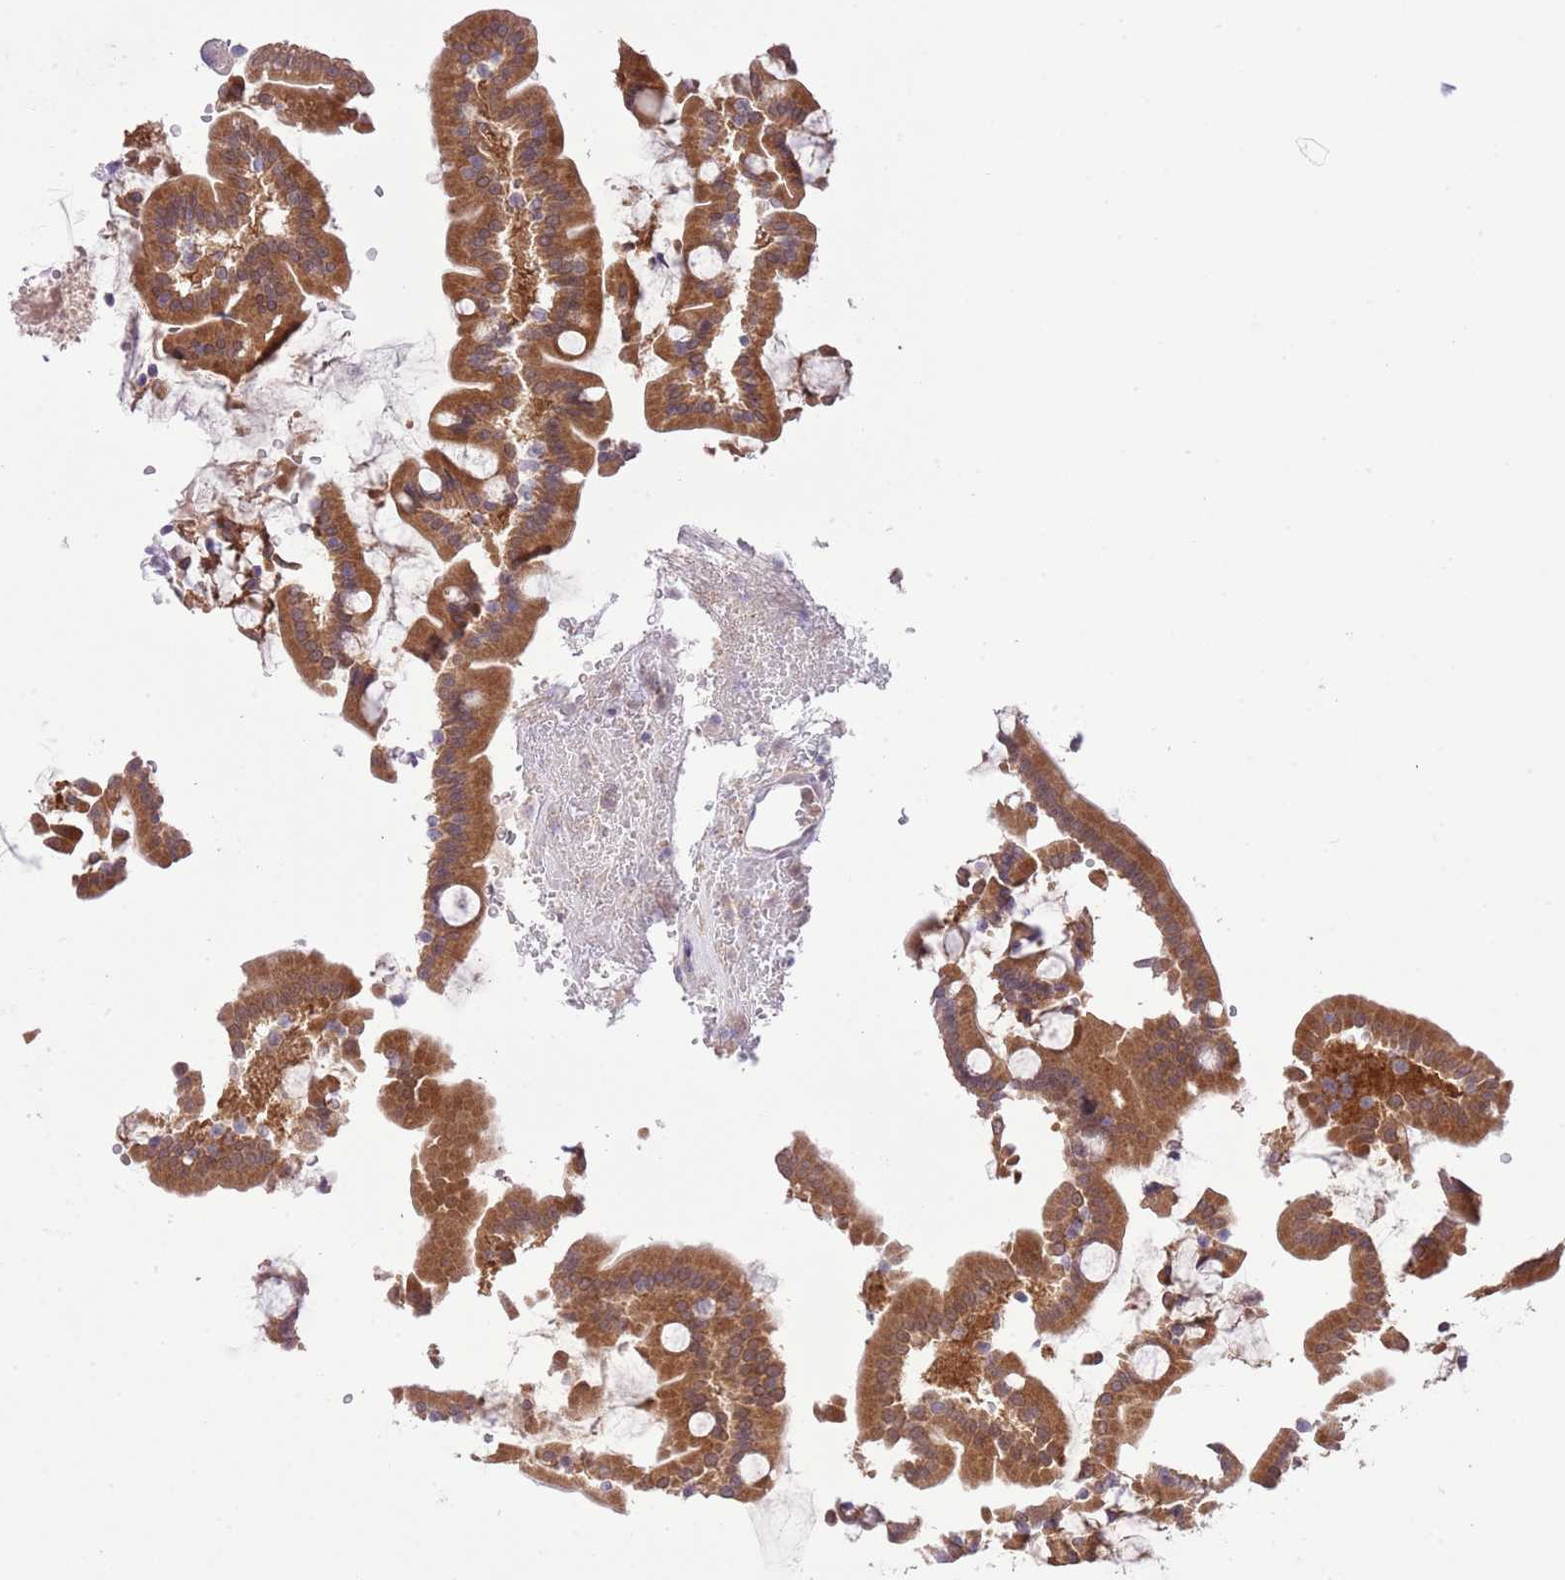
{"staining": {"intensity": "strong", "quantity": ">75%", "location": "cytoplasmic/membranous"}, "tissue": "duodenum", "cell_type": "Glandular cells", "image_type": "normal", "snomed": [{"axis": "morphology", "description": "Normal tissue, NOS"}, {"axis": "topography", "description": "Duodenum"}], "caption": "IHC (DAB) staining of unremarkable human duodenum shows strong cytoplasmic/membranous protein positivity in approximately >75% of glandular cells.", "gene": "GALK2", "patient": {"sex": "male", "age": 55}}